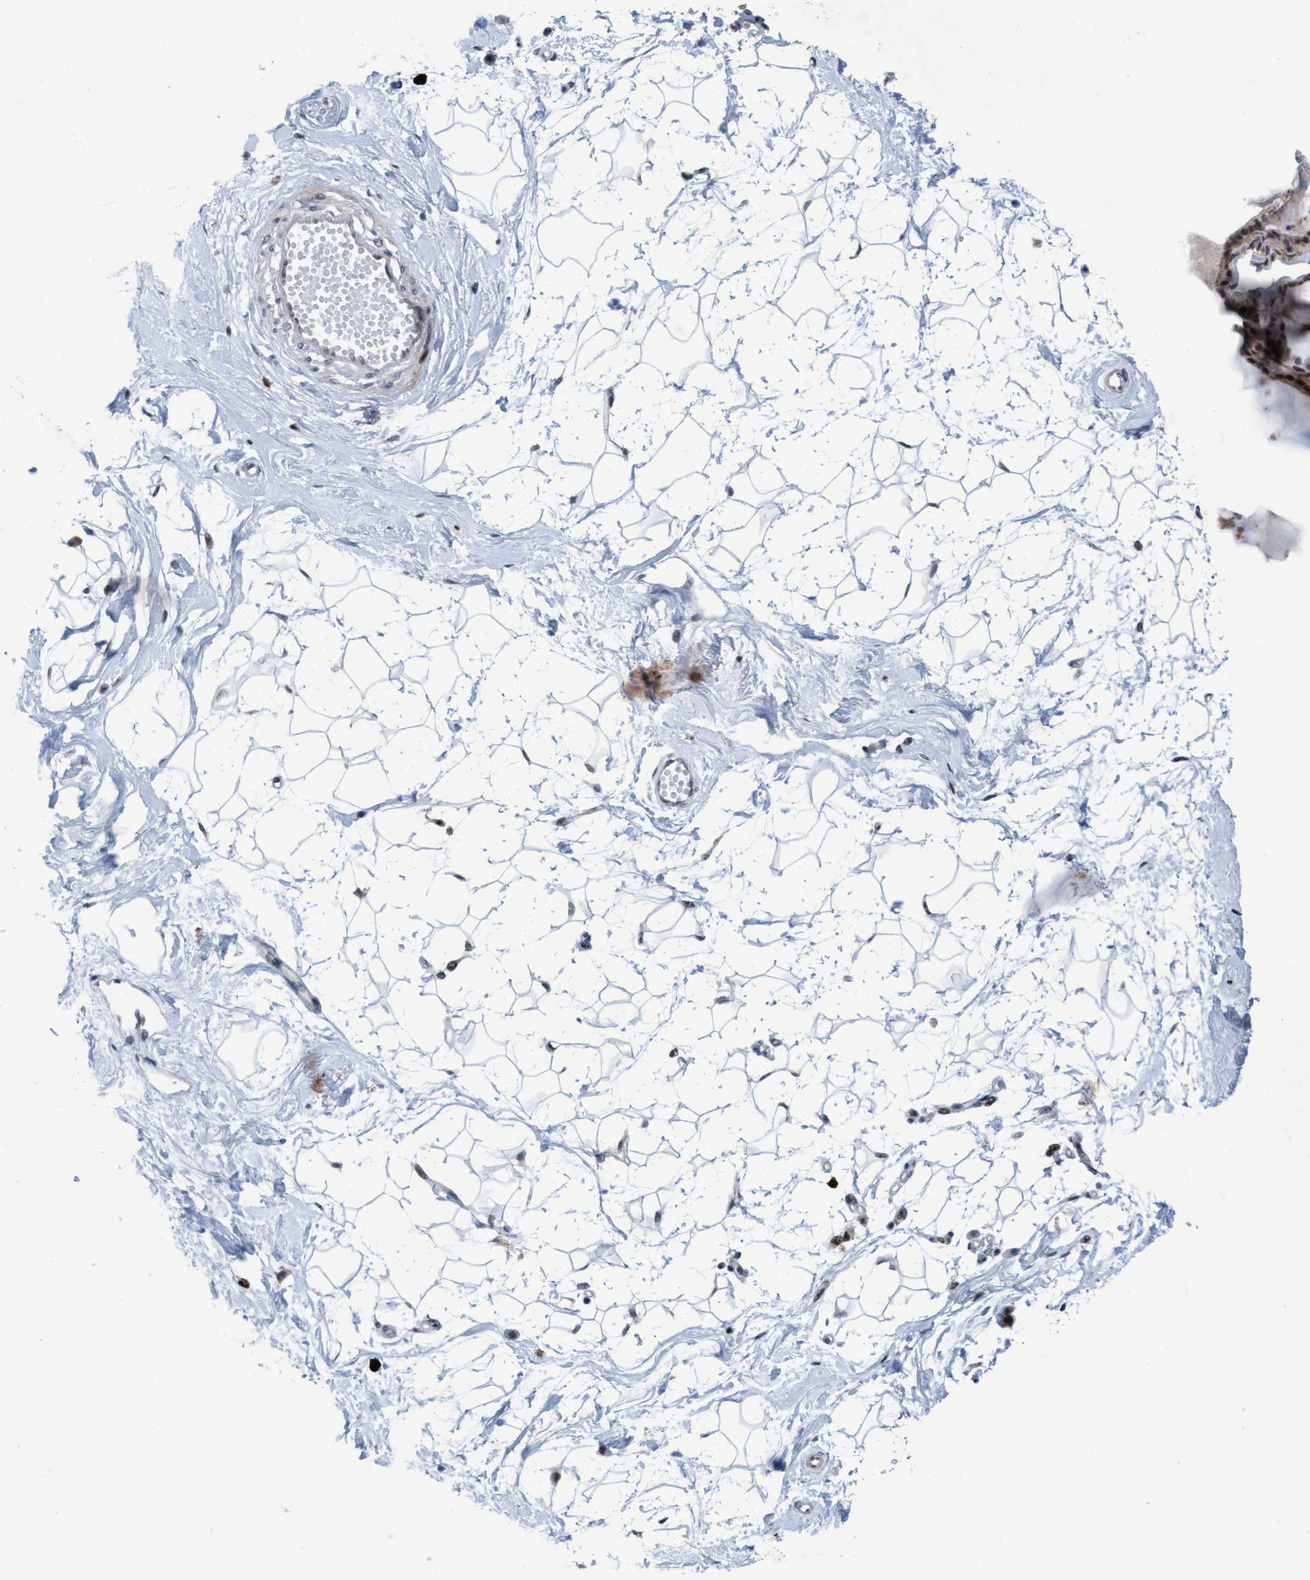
{"staining": {"intensity": "negative", "quantity": "none", "location": "none"}, "tissue": "breast", "cell_type": "Adipocytes", "image_type": "normal", "snomed": [{"axis": "morphology", "description": "Normal tissue, NOS"}, {"axis": "topography", "description": "Breast"}], "caption": "The photomicrograph displays no staining of adipocytes in unremarkable breast. (Immunohistochemistry, brightfield microscopy, high magnification).", "gene": "CWC27", "patient": {"sex": "female", "age": 45}}